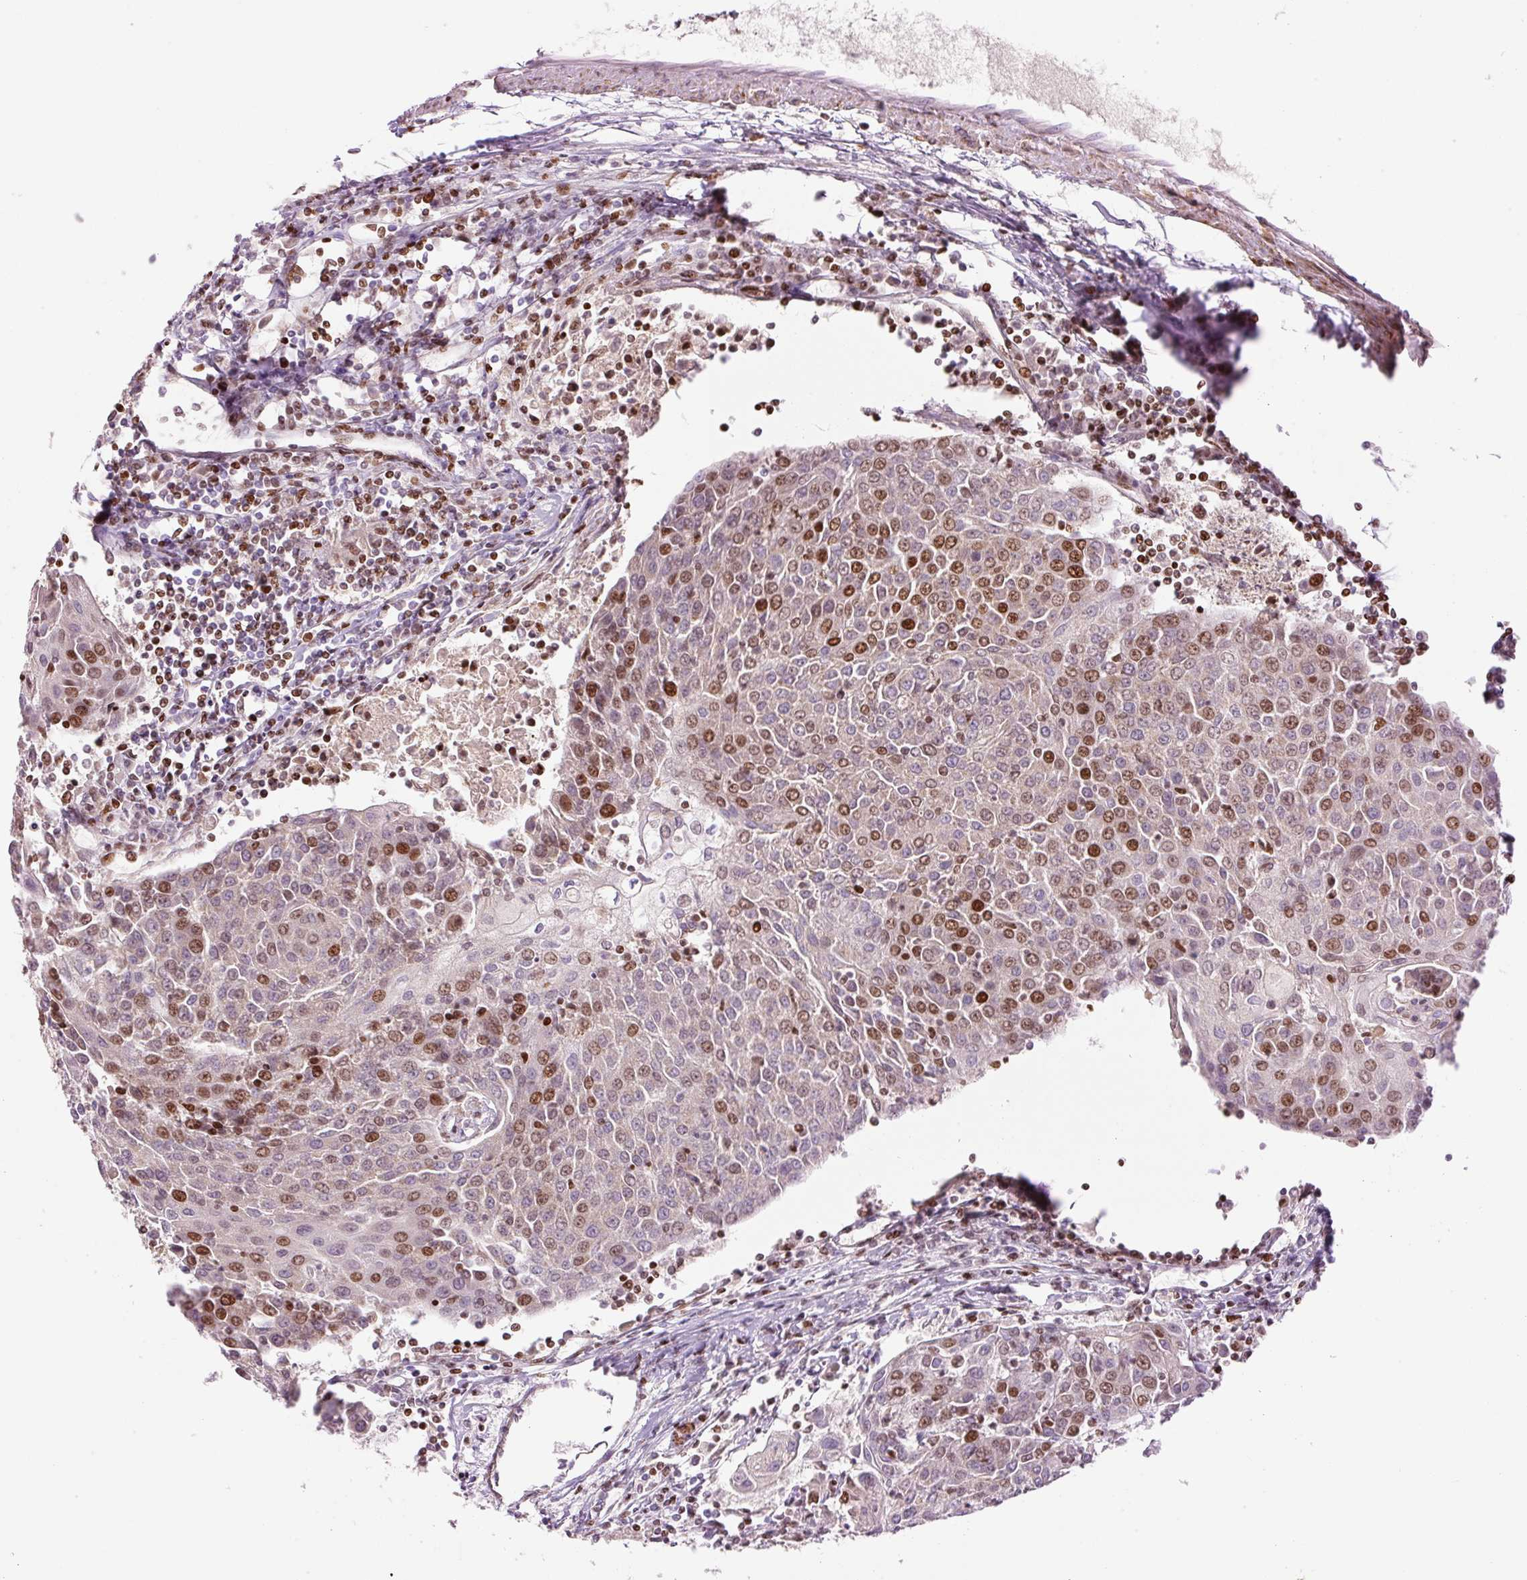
{"staining": {"intensity": "moderate", "quantity": "25%-75%", "location": "nuclear"}, "tissue": "urothelial cancer", "cell_type": "Tumor cells", "image_type": "cancer", "snomed": [{"axis": "morphology", "description": "Urothelial carcinoma, High grade"}, {"axis": "topography", "description": "Urinary bladder"}], "caption": "A brown stain labels moderate nuclear expression of a protein in high-grade urothelial carcinoma tumor cells.", "gene": "TMEM8B", "patient": {"sex": "female", "age": 85}}